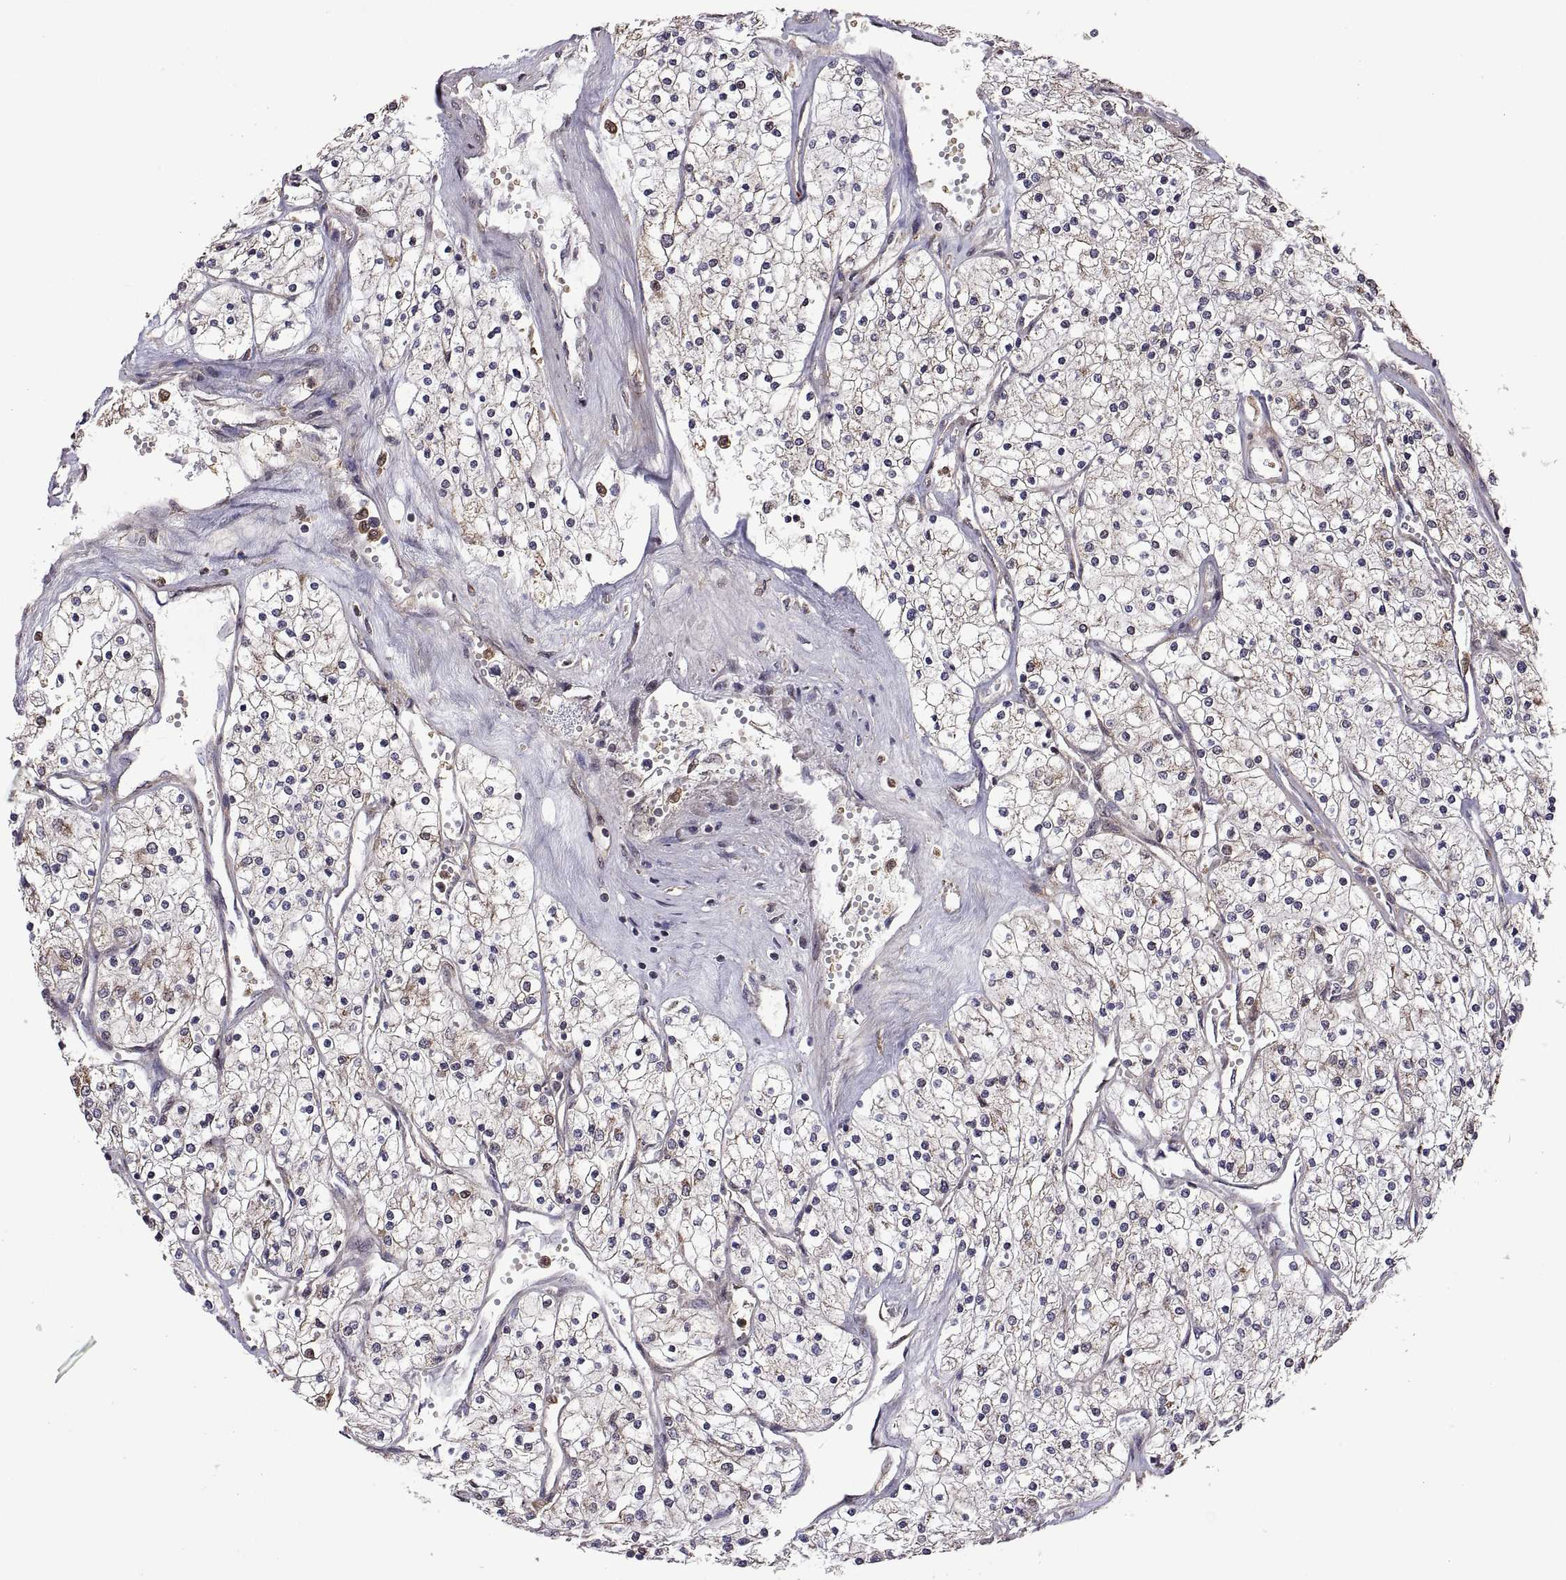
{"staining": {"intensity": "weak", "quantity": "25%-75%", "location": "cytoplasmic/membranous"}, "tissue": "renal cancer", "cell_type": "Tumor cells", "image_type": "cancer", "snomed": [{"axis": "morphology", "description": "Adenocarcinoma, NOS"}, {"axis": "topography", "description": "Kidney"}], "caption": "Human renal cancer (adenocarcinoma) stained with a brown dye displays weak cytoplasmic/membranous positive expression in about 25%-75% of tumor cells.", "gene": "ZNRF2", "patient": {"sex": "male", "age": 80}}